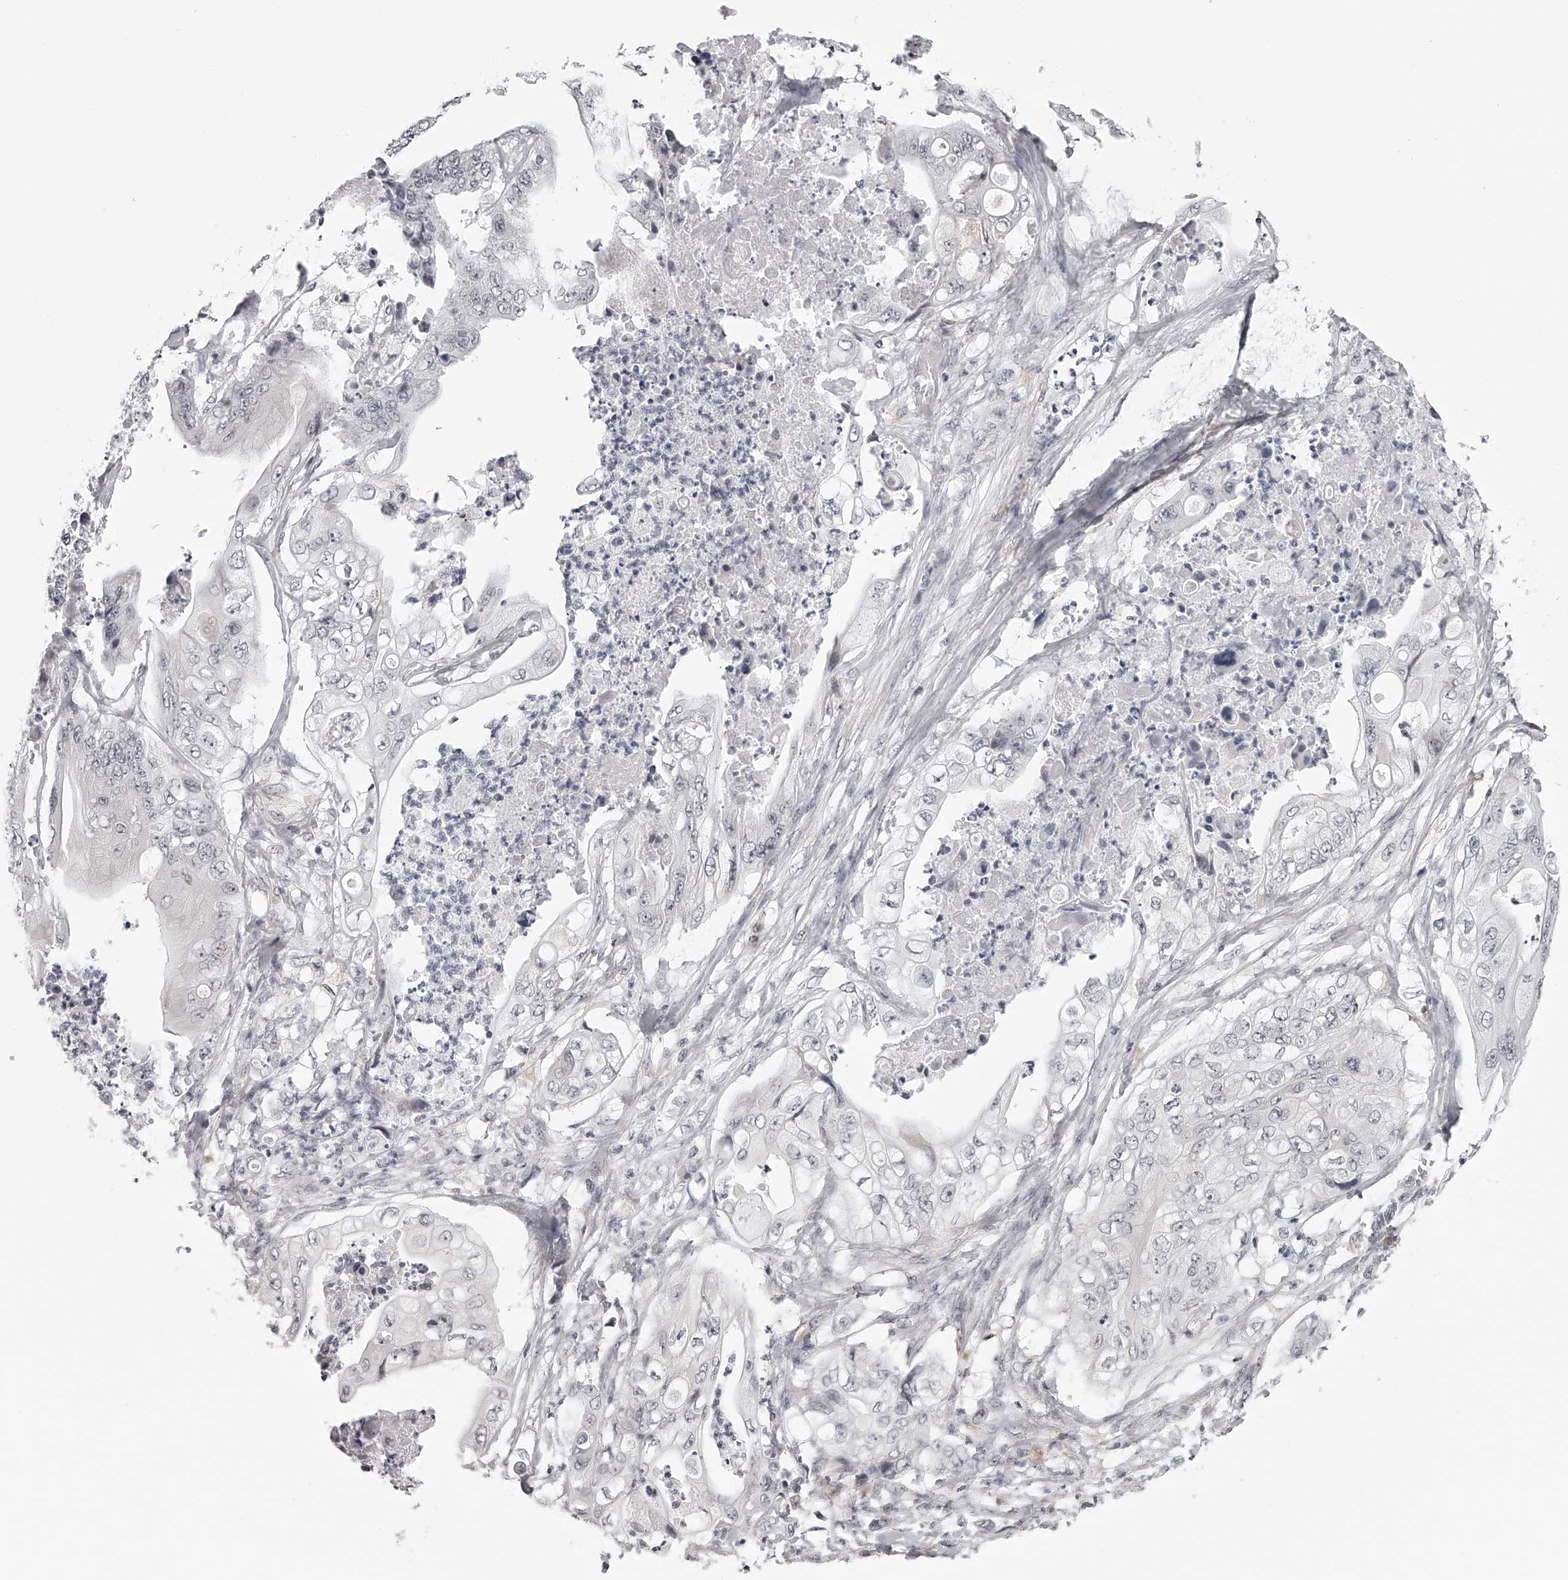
{"staining": {"intensity": "negative", "quantity": "none", "location": "none"}, "tissue": "stomach cancer", "cell_type": "Tumor cells", "image_type": "cancer", "snomed": [{"axis": "morphology", "description": "Adenocarcinoma, NOS"}, {"axis": "topography", "description": "Stomach"}], "caption": "An image of stomach cancer (adenocarcinoma) stained for a protein exhibits no brown staining in tumor cells. (DAB IHC with hematoxylin counter stain).", "gene": "RNF220", "patient": {"sex": "female", "age": 73}}